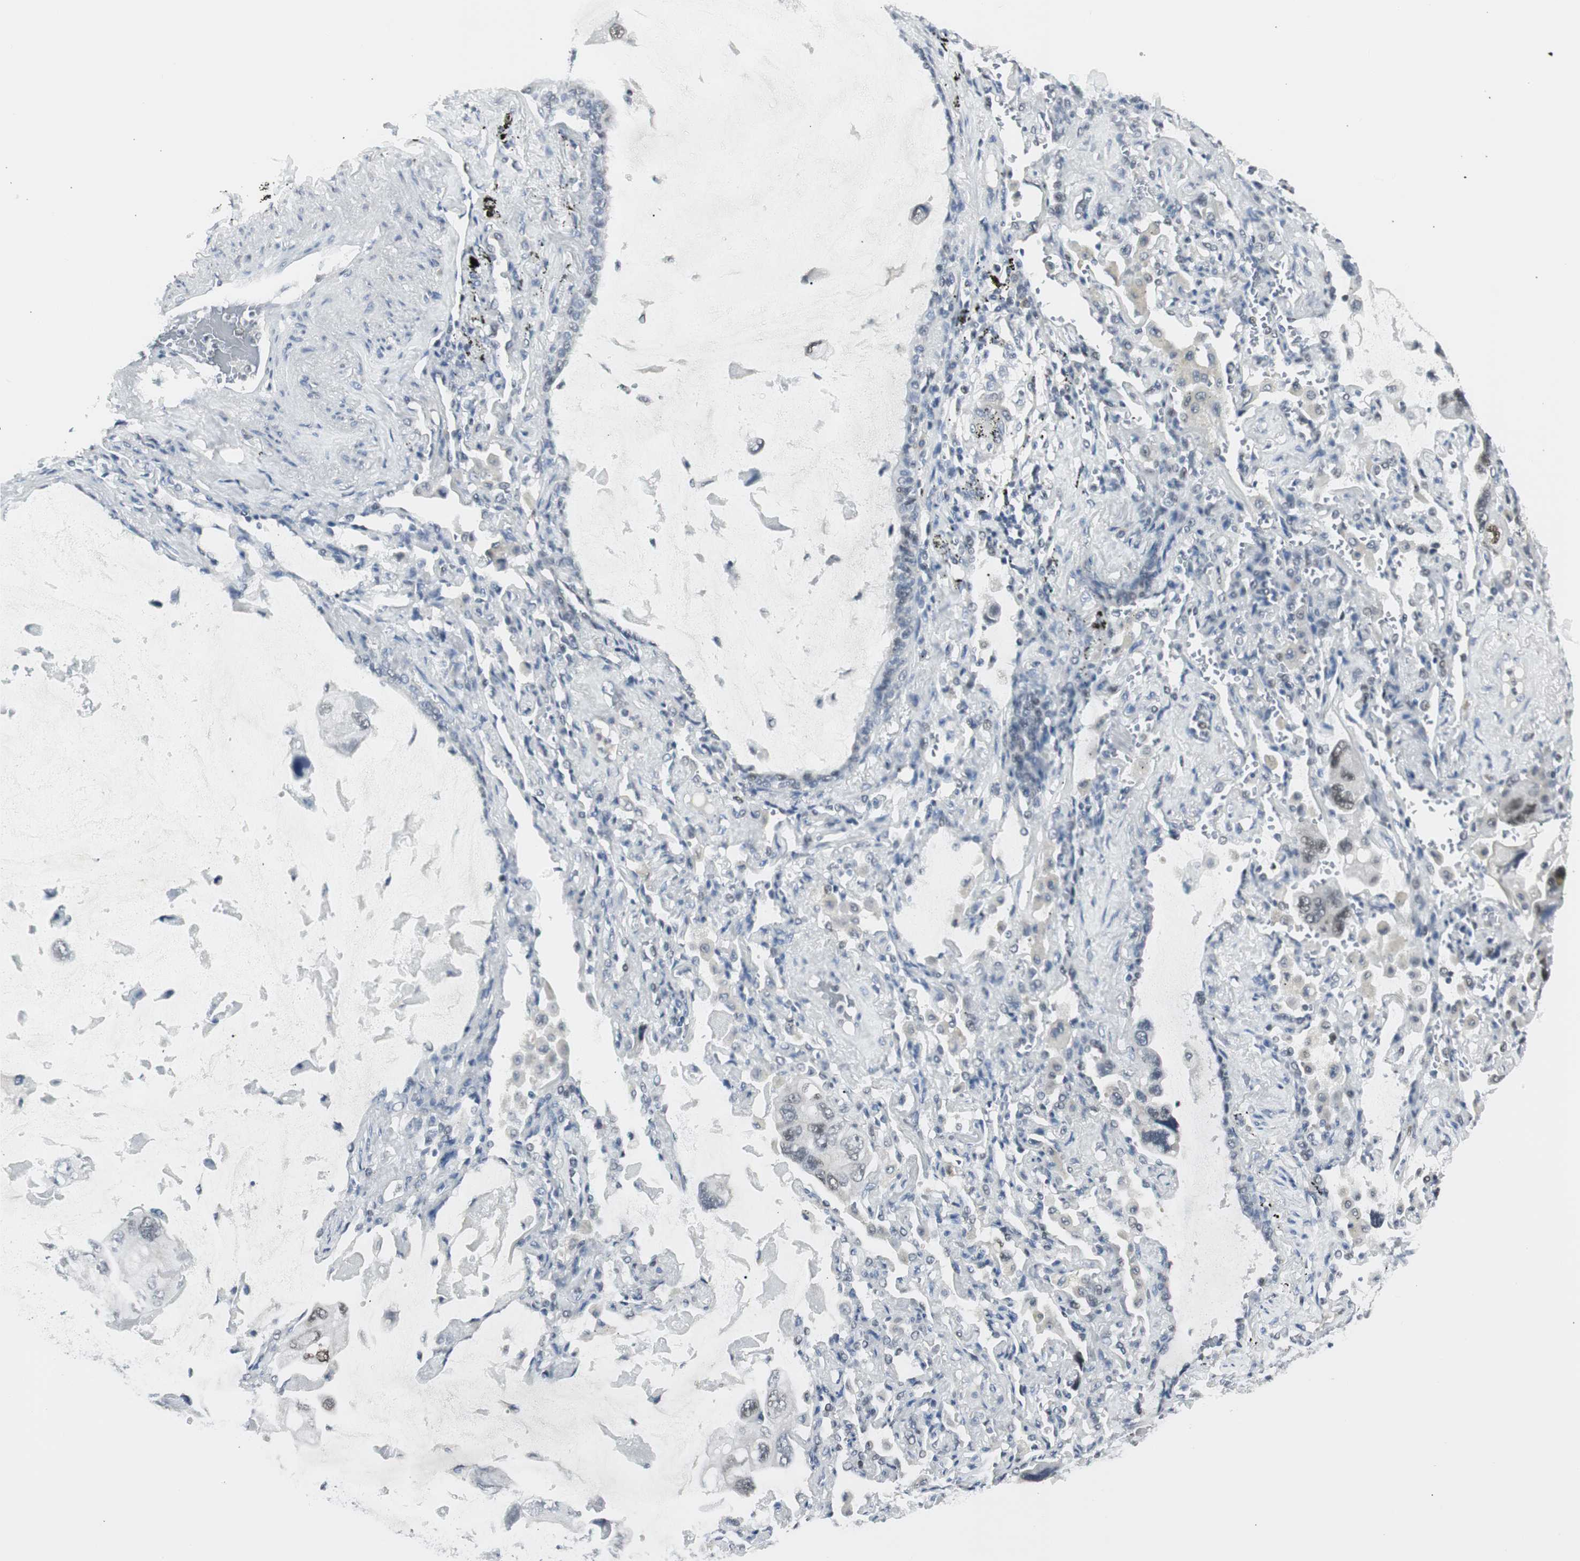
{"staining": {"intensity": "weak", "quantity": "25%-75%", "location": "nuclear"}, "tissue": "lung cancer", "cell_type": "Tumor cells", "image_type": "cancer", "snomed": [{"axis": "morphology", "description": "Squamous cell carcinoma, NOS"}, {"axis": "topography", "description": "Lung"}], "caption": "Immunohistochemical staining of lung cancer (squamous cell carcinoma) exhibits weak nuclear protein positivity in approximately 25%-75% of tumor cells. (Stains: DAB in brown, nuclei in blue, Microscopy: brightfield microscopy at high magnification).", "gene": "ZBTB7B", "patient": {"sex": "female", "age": 73}}